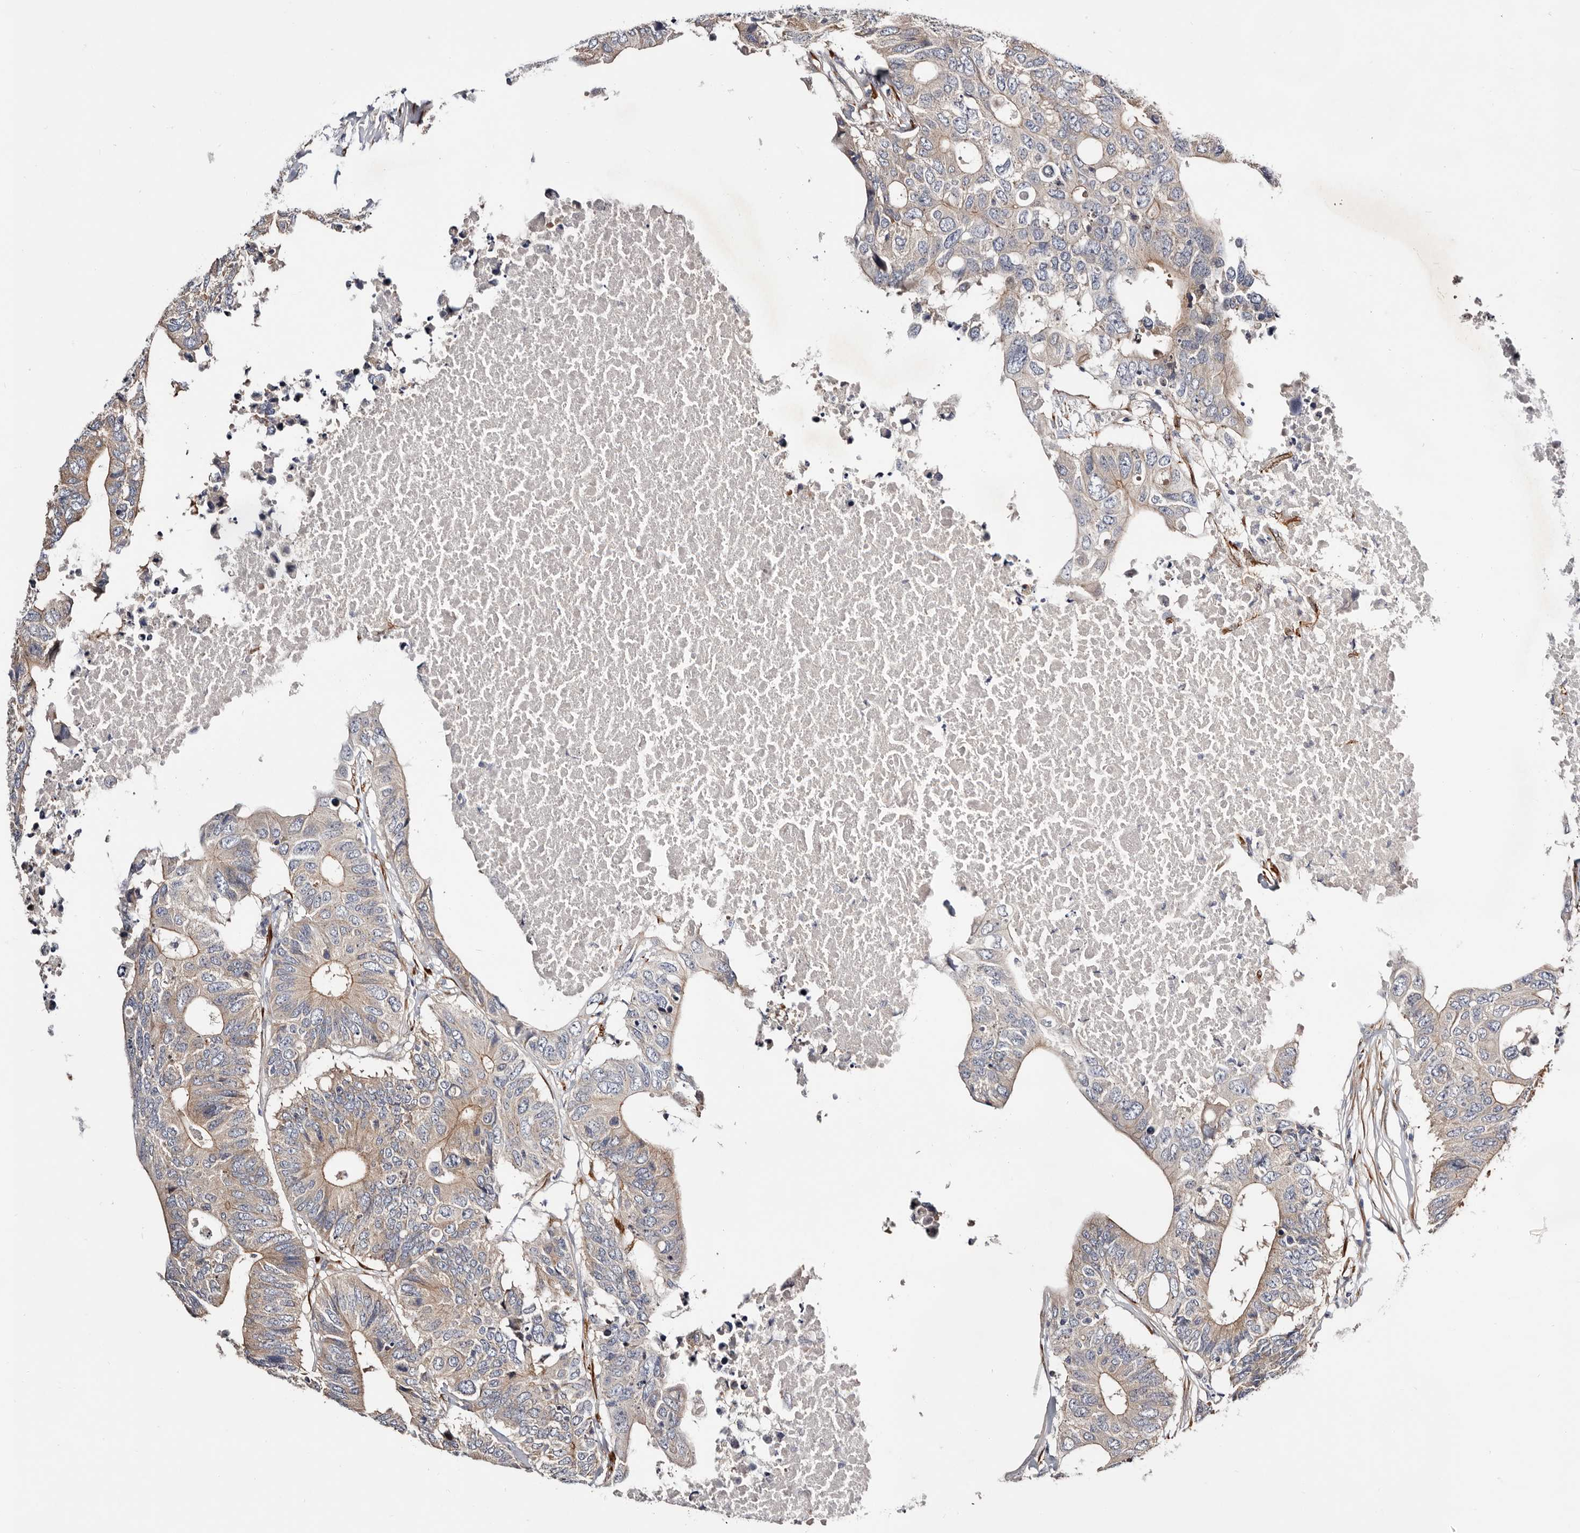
{"staining": {"intensity": "moderate", "quantity": "25%-75%", "location": "cytoplasmic/membranous"}, "tissue": "colorectal cancer", "cell_type": "Tumor cells", "image_type": "cancer", "snomed": [{"axis": "morphology", "description": "Adenocarcinoma, NOS"}, {"axis": "topography", "description": "Colon"}], "caption": "Immunohistochemical staining of colorectal adenocarcinoma shows moderate cytoplasmic/membranous protein staining in approximately 25%-75% of tumor cells. (DAB (3,3'-diaminobenzidine) = brown stain, brightfield microscopy at high magnification).", "gene": "USH1C", "patient": {"sex": "male", "age": 71}}